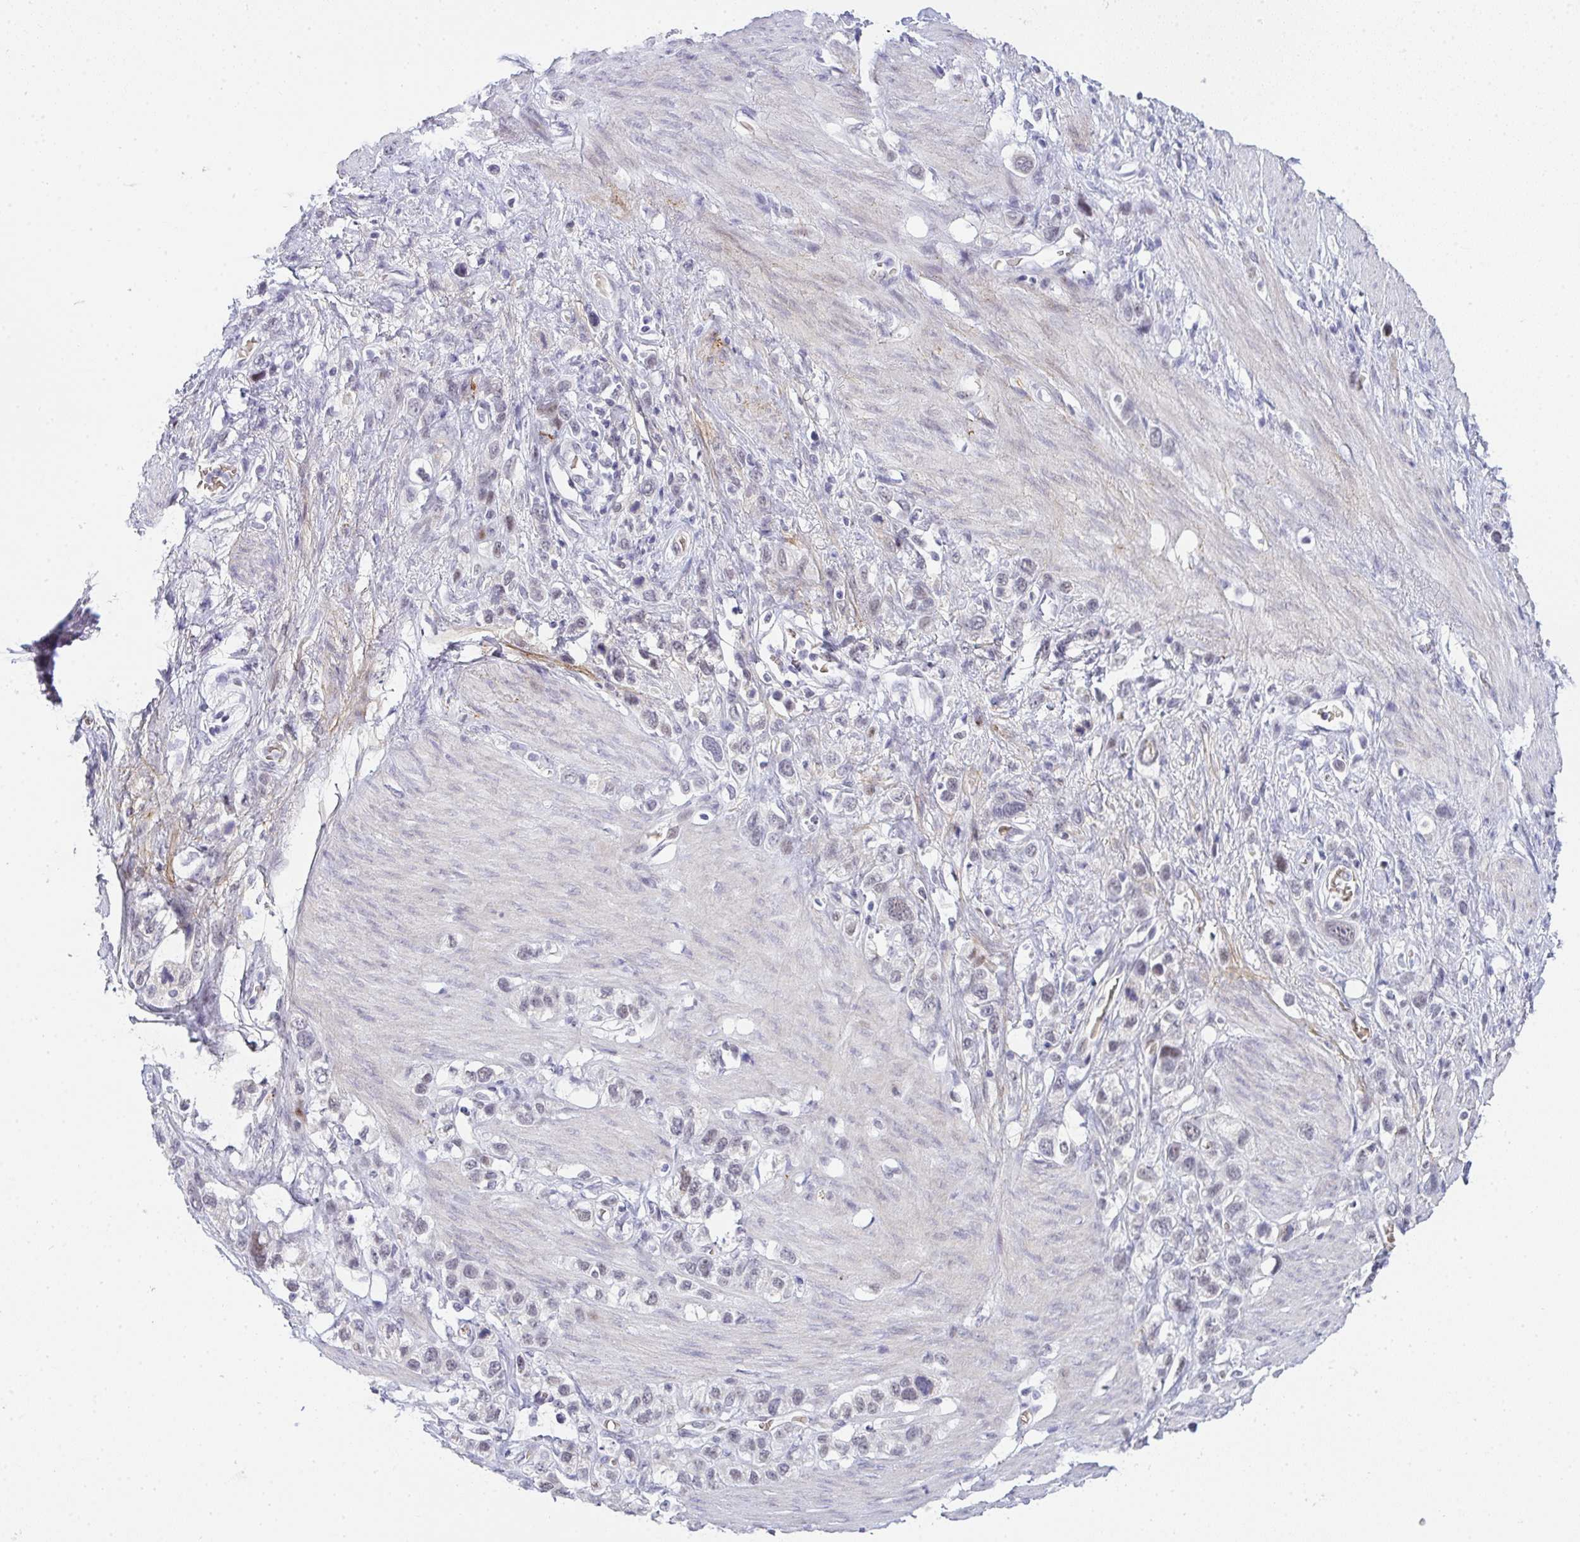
{"staining": {"intensity": "weak", "quantity": "<25%", "location": "nuclear"}, "tissue": "stomach cancer", "cell_type": "Tumor cells", "image_type": "cancer", "snomed": [{"axis": "morphology", "description": "Adenocarcinoma, NOS"}, {"axis": "topography", "description": "Stomach"}], "caption": "A photomicrograph of stomach adenocarcinoma stained for a protein reveals no brown staining in tumor cells. Nuclei are stained in blue.", "gene": "TNMD", "patient": {"sex": "female", "age": 65}}